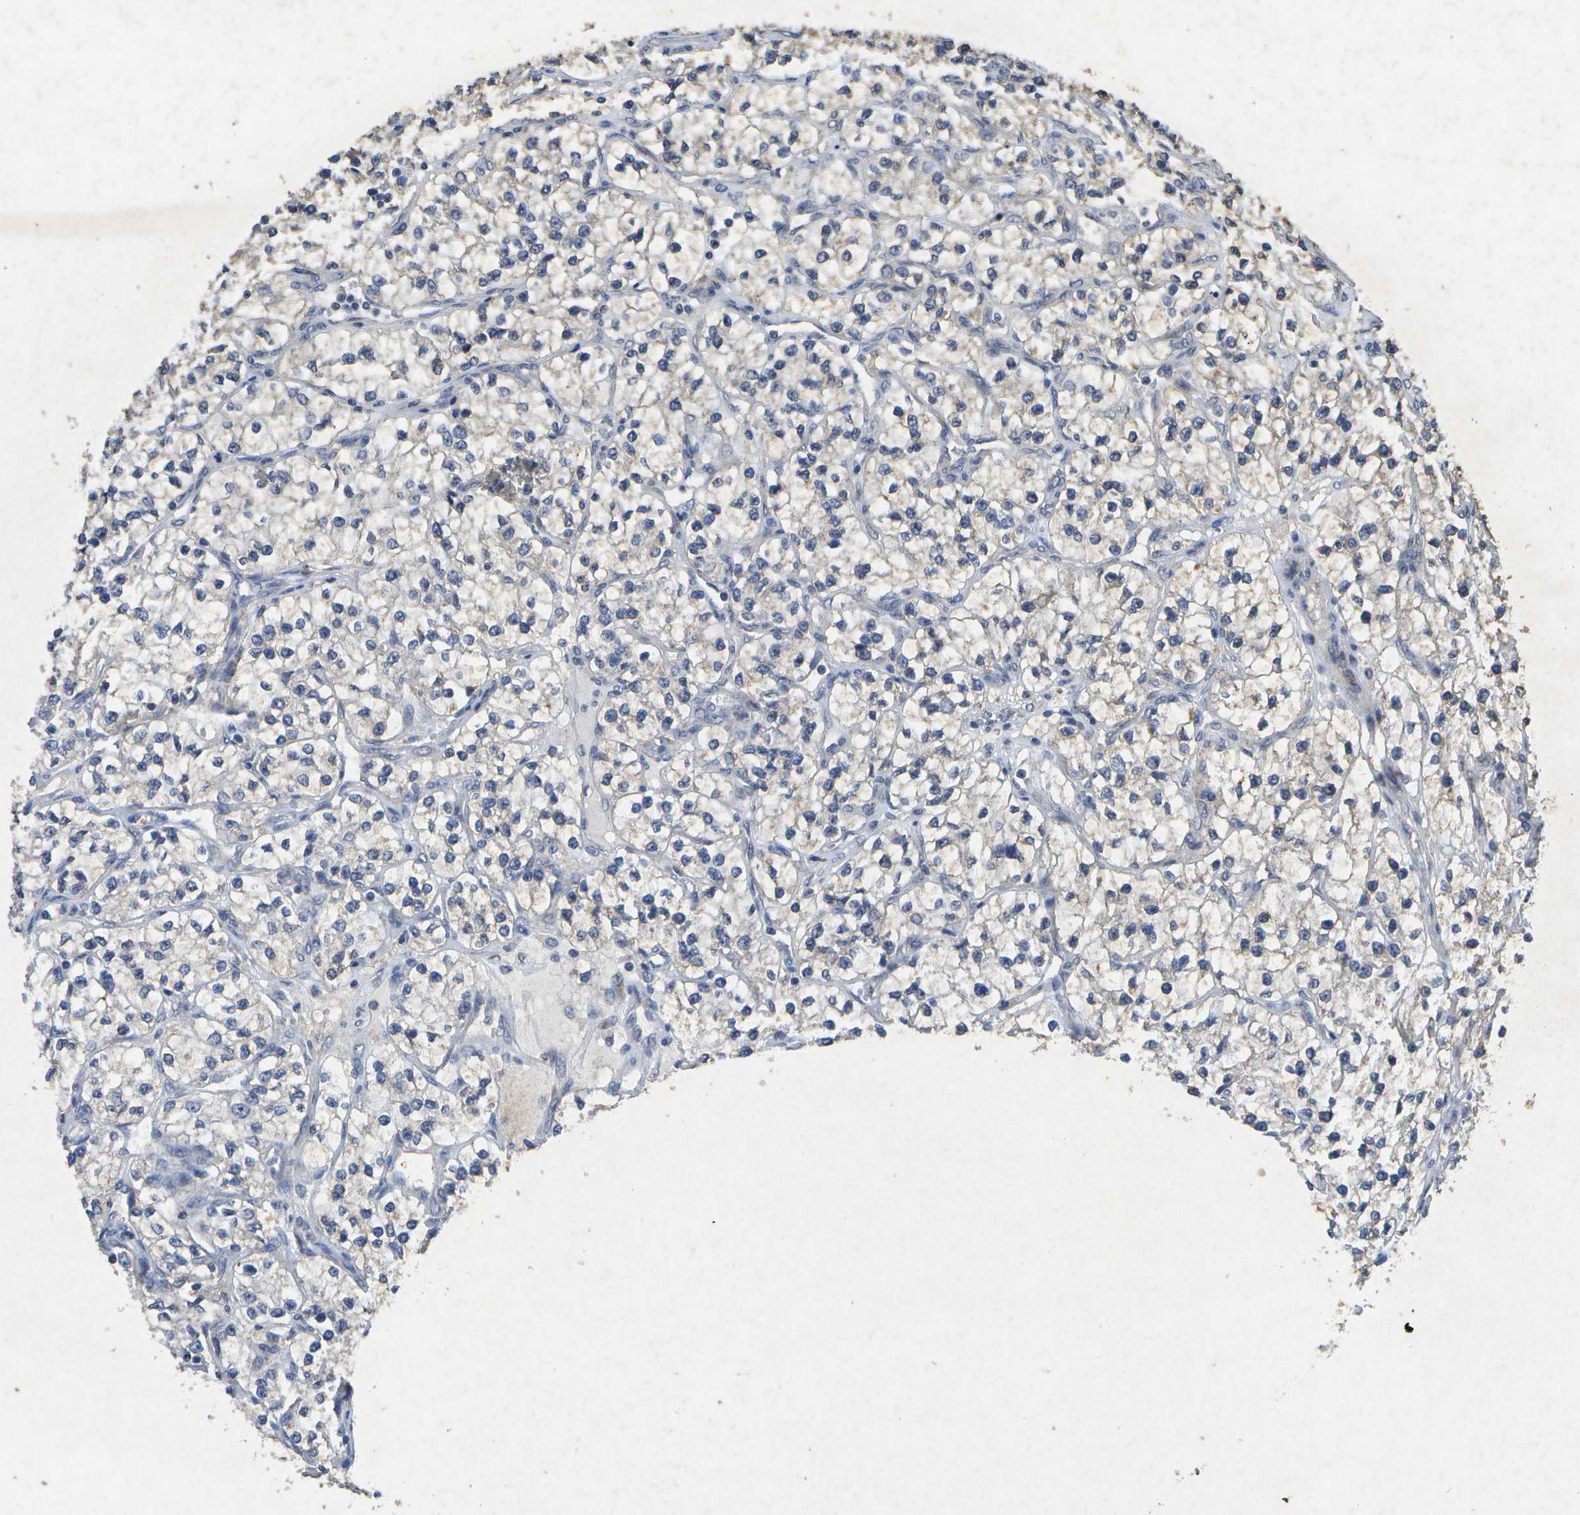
{"staining": {"intensity": "negative", "quantity": "none", "location": "none"}, "tissue": "renal cancer", "cell_type": "Tumor cells", "image_type": "cancer", "snomed": [{"axis": "morphology", "description": "Adenocarcinoma, NOS"}, {"axis": "topography", "description": "Kidney"}], "caption": "High magnification brightfield microscopy of renal adenocarcinoma stained with DAB (brown) and counterstained with hematoxylin (blue): tumor cells show no significant positivity.", "gene": "KDELR1", "patient": {"sex": "female", "age": 57}}